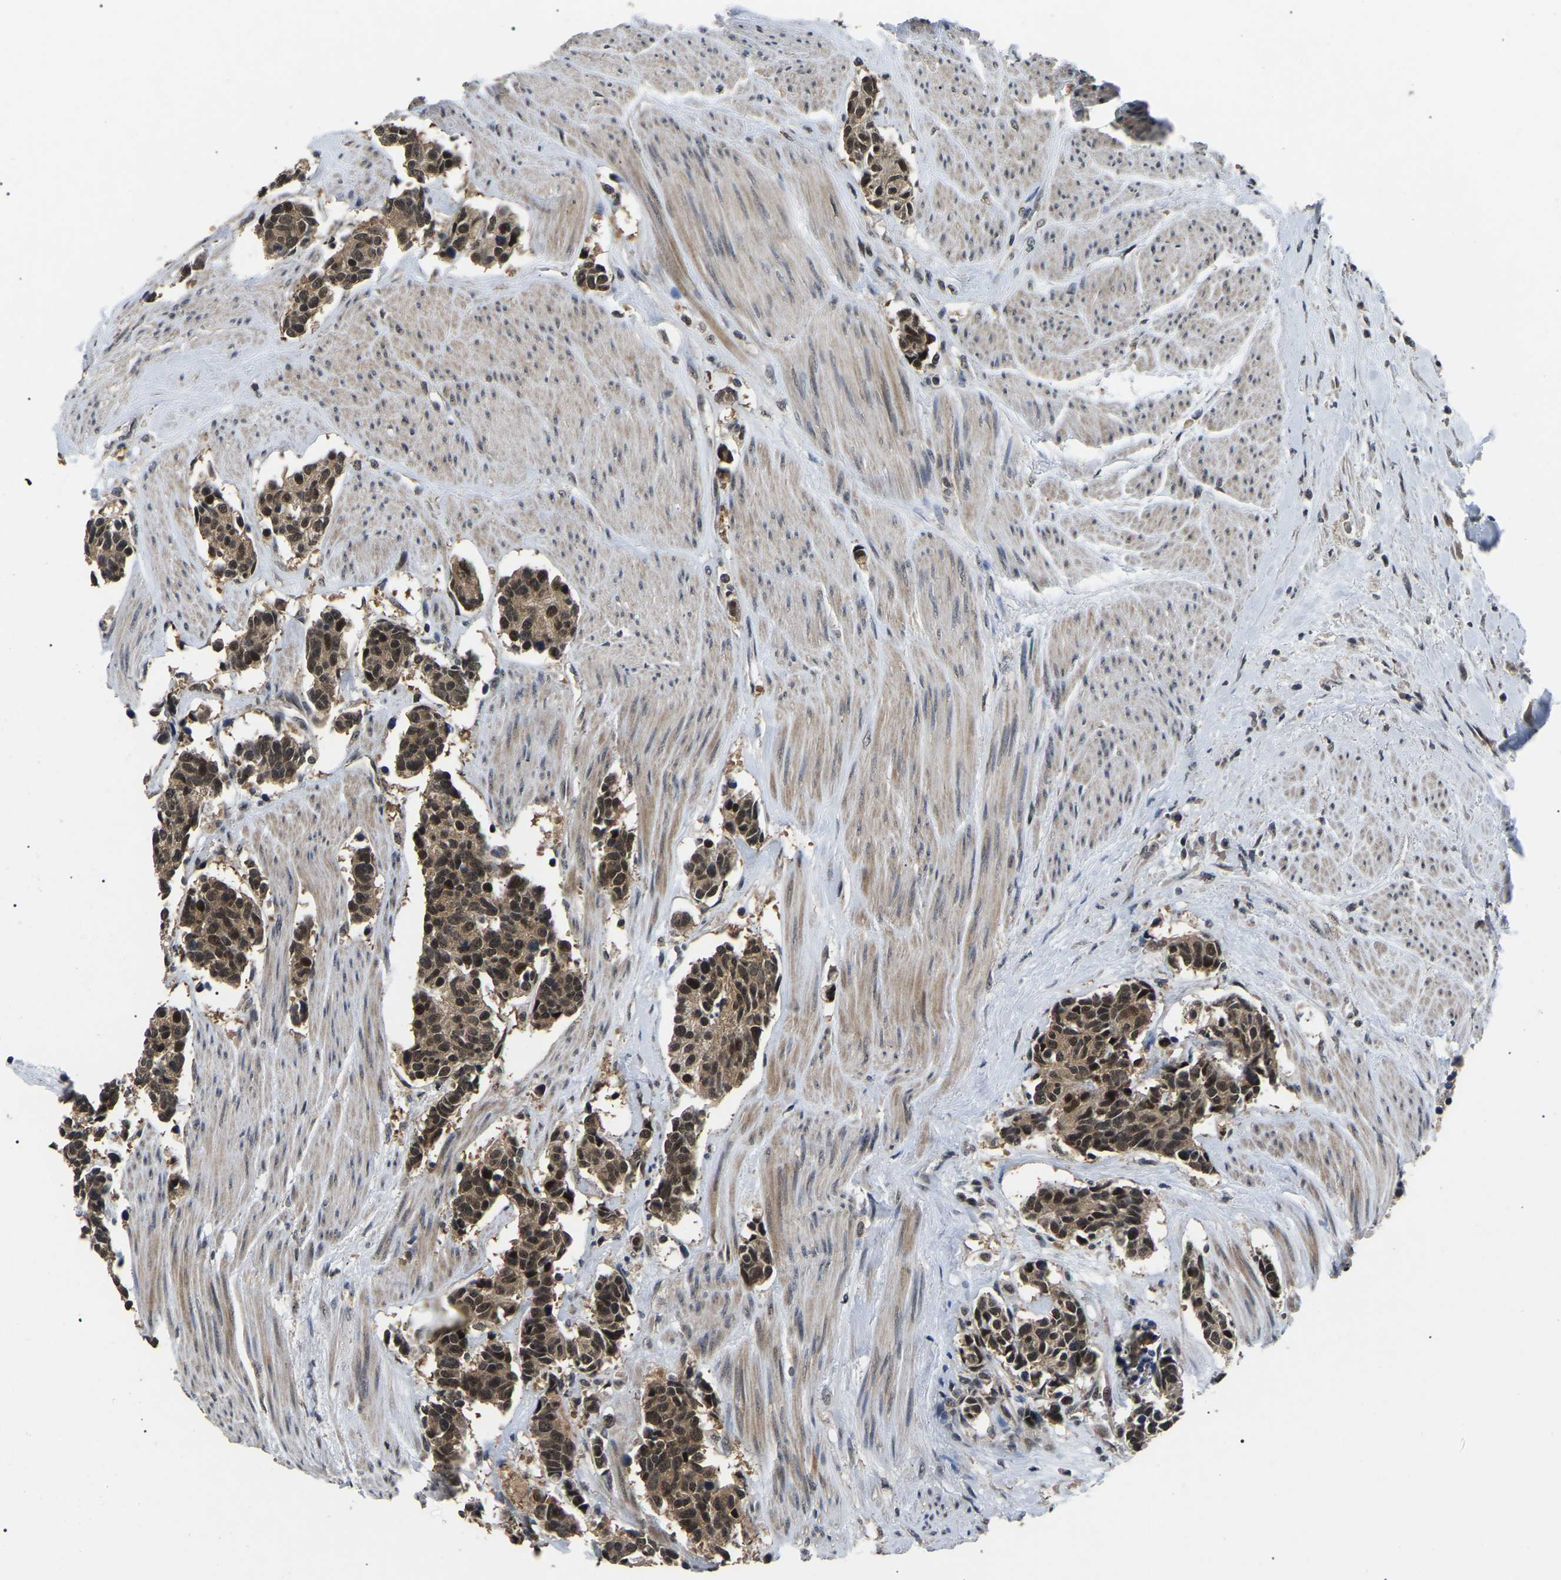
{"staining": {"intensity": "moderate", "quantity": ">75%", "location": "cytoplasmic/membranous,nuclear"}, "tissue": "carcinoid", "cell_type": "Tumor cells", "image_type": "cancer", "snomed": [{"axis": "morphology", "description": "Carcinoma, NOS"}, {"axis": "morphology", "description": "Carcinoid, malignant, NOS"}, {"axis": "topography", "description": "Urinary bladder"}], "caption": "Immunohistochemical staining of human malignant carcinoid shows medium levels of moderate cytoplasmic/membranous and nuclear protein expression in approximately >75% of tumor cells.", "gene": "PPM1E", "patient": {"sex": "male", "age": 57}}